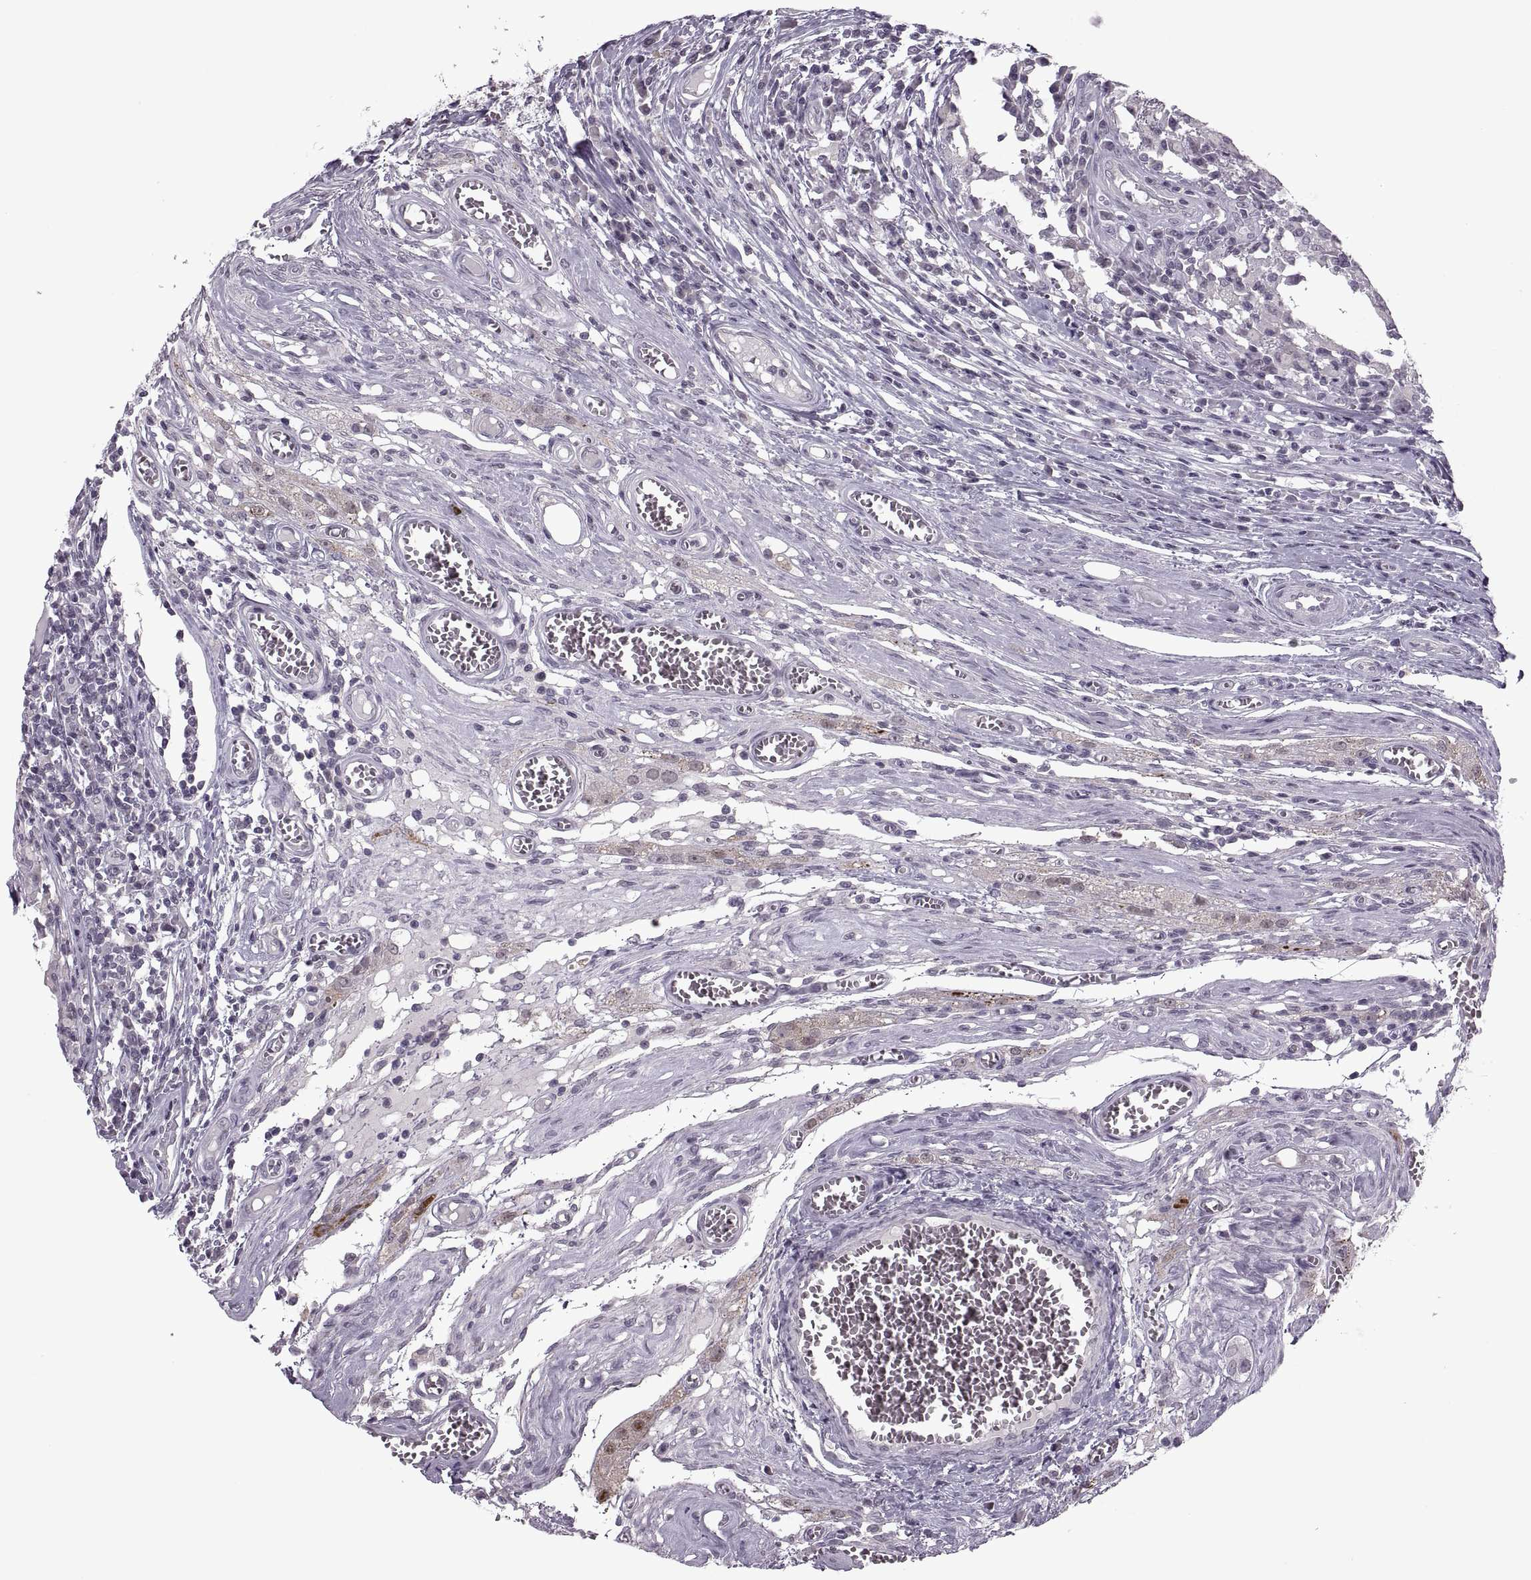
{"staining": {"intensity": "negative", "quantity": "none", "location": "none"}, "tissue": "testis cancer", "cell_type": "Tumor cells", "image_type": "cancer", "snomed": [{"axis": "morphology", "description": "Carcinoma, Embryonal, NOS"}, {"axis": "topography", "description": "Testis"}], "caption": "This is an immunohistochemistry micrograph of human testis cancer (embryonal carcinoma). There is no positivity in tumor cells.", "gene": "MGAT4D", "patient": {"sex": "male", "age": 36}}